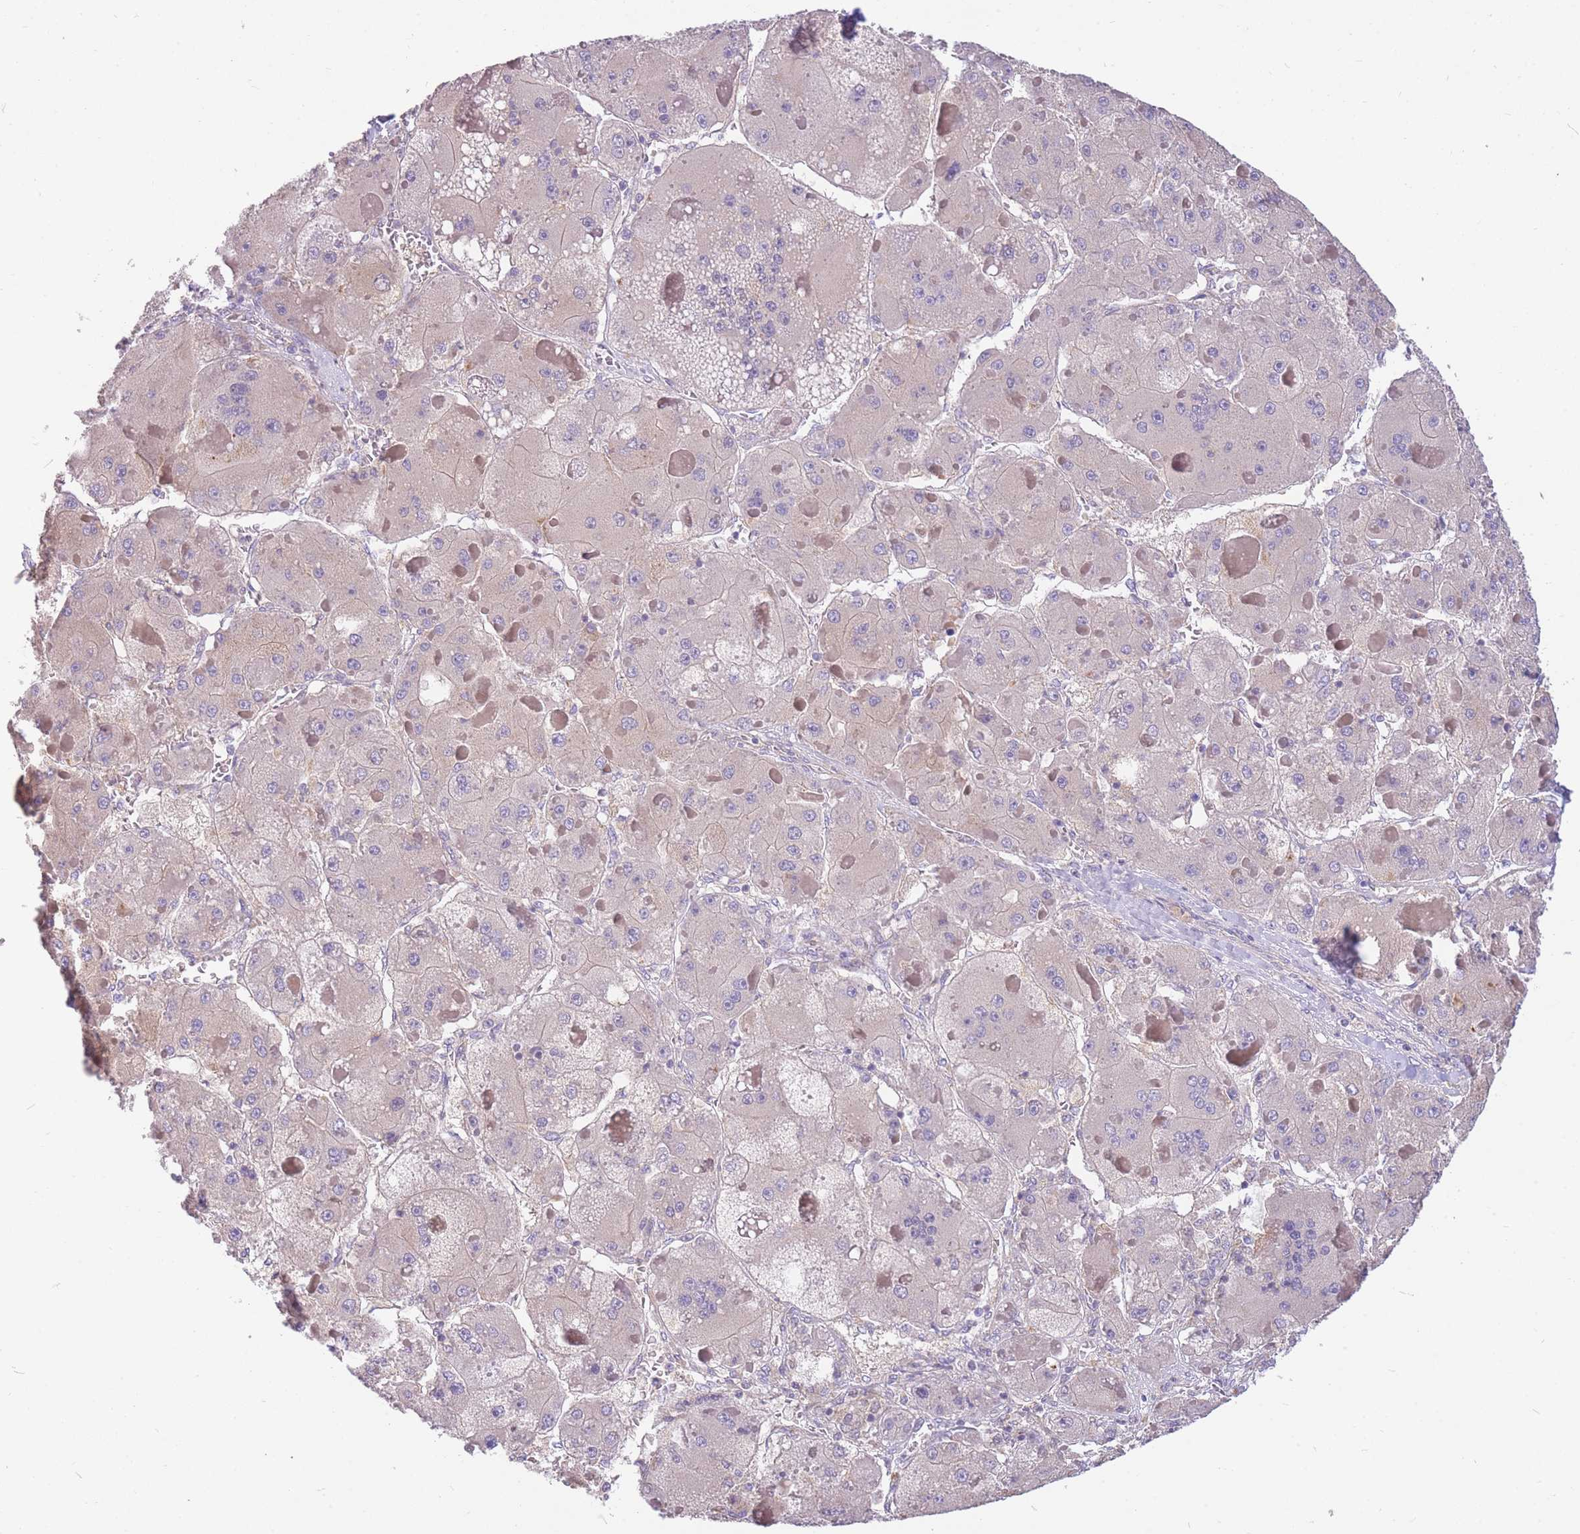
{"staining": {"intensity": "negative", "quantity": "none", "location": "none"}, "tissue": "liver cancer", "cell_type": "Tumor cells", "image_type": "cancer", "snomed": [{"axis": "morphology", "description": "Carcinoma, Hepatocellular, NOS"}, {"axis": "topography", "description": "Liver"}], "caption": "The immunohistochemistry (IHC) photomicrograph has no significant staining in tumor cells of liver cancer (hepatocellular carcinoma) tissue.", "gene": "OR5T1", "patient": {"sex": "female", "age": 73}}